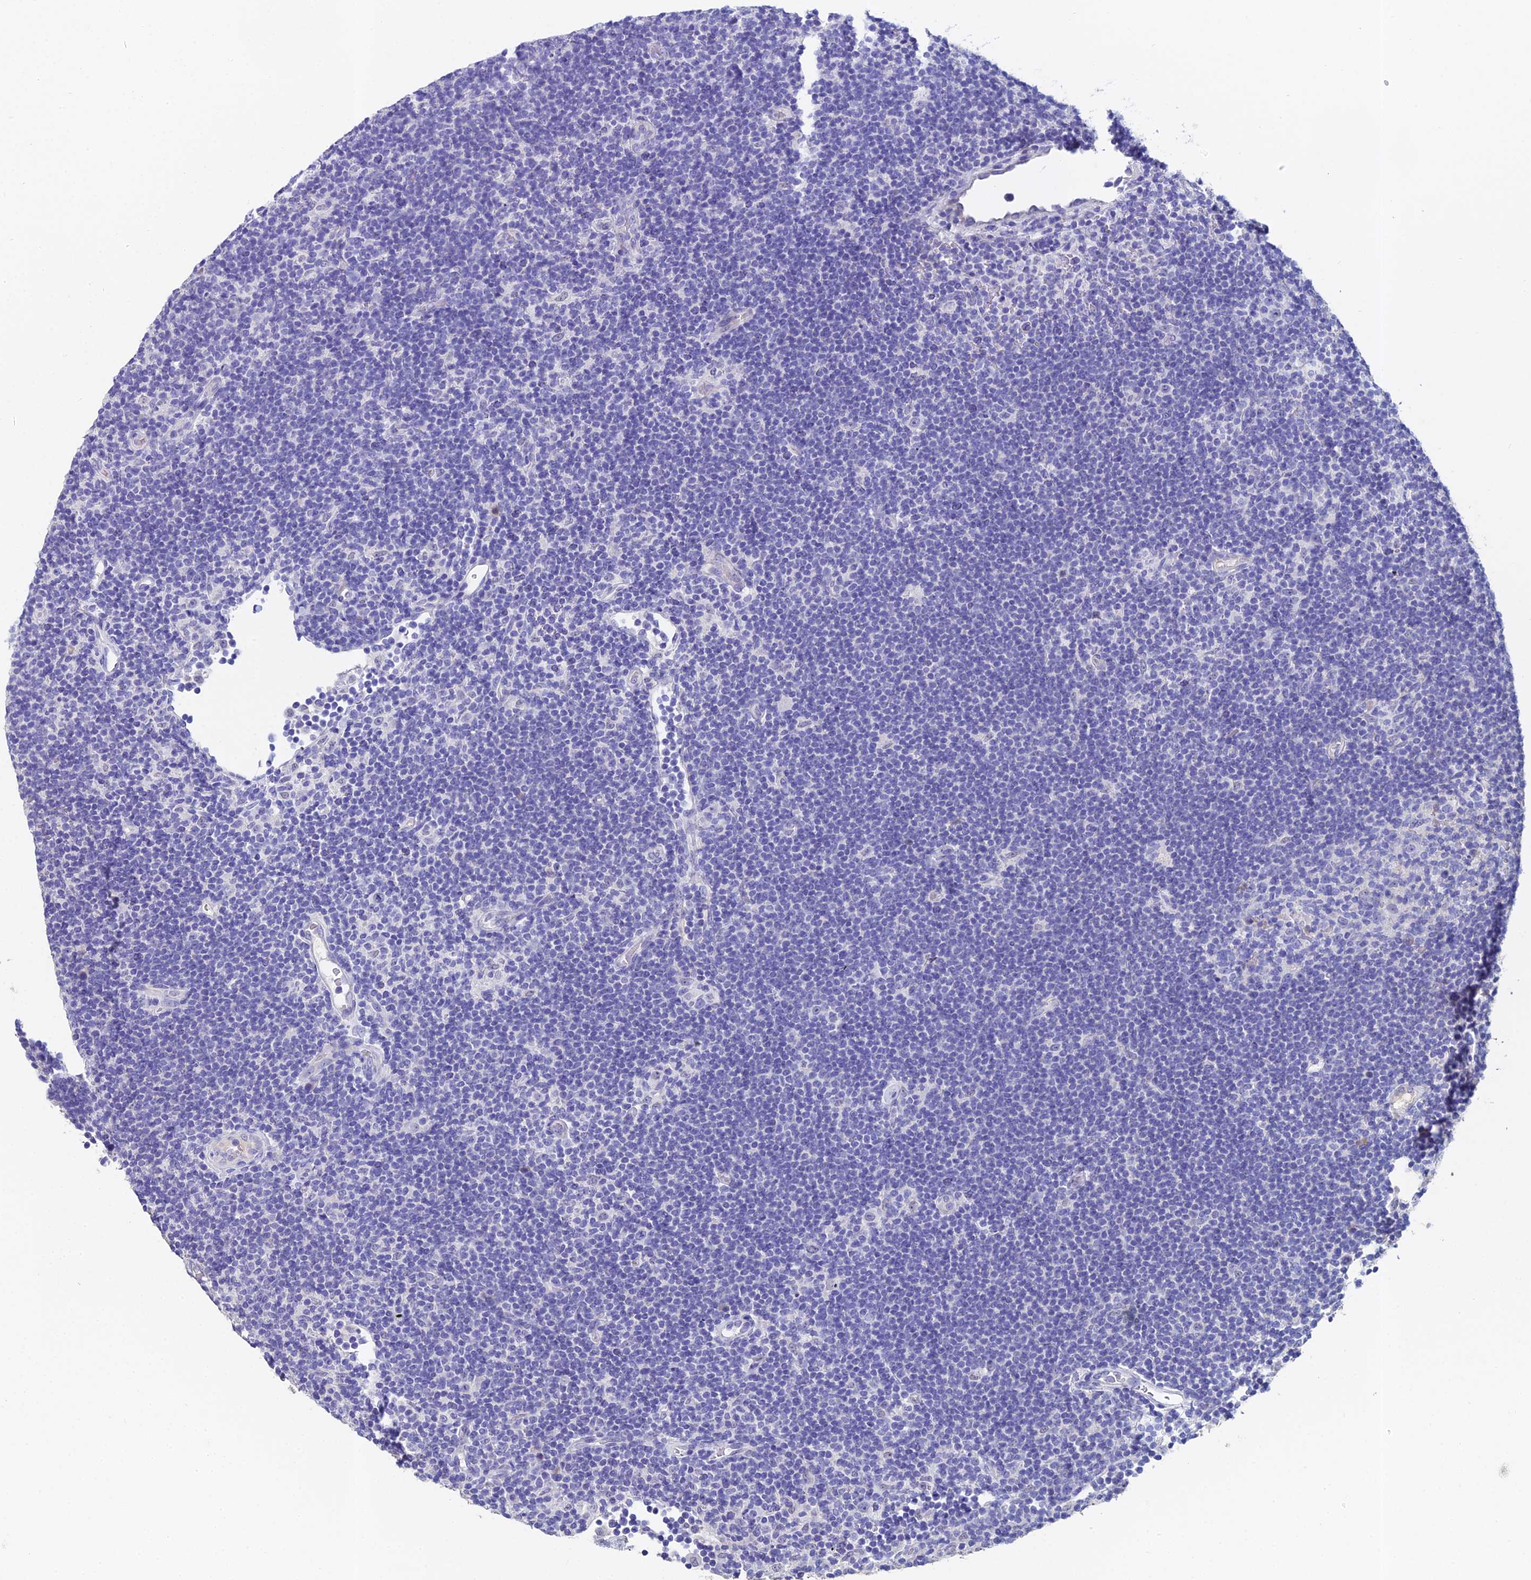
{"staining": {"intensity": "negative", "quantity": "none", "location": "none"}, "tissue": "lymphoma", "cell_type": "Tumor cells", "image_type": "cancer", "snomed": [{"axis": "morphology", "description": "Hodgkin's disease, NOS"}, {"axis": "topography", "description": "Lymph node"}], "caption": "DAB immunohistochemical staining of human Hodgkin's disease shows no significant expression in tumor cells.", "gene": "ESRRG", "patient": {"sex": "female", "age": 57}}